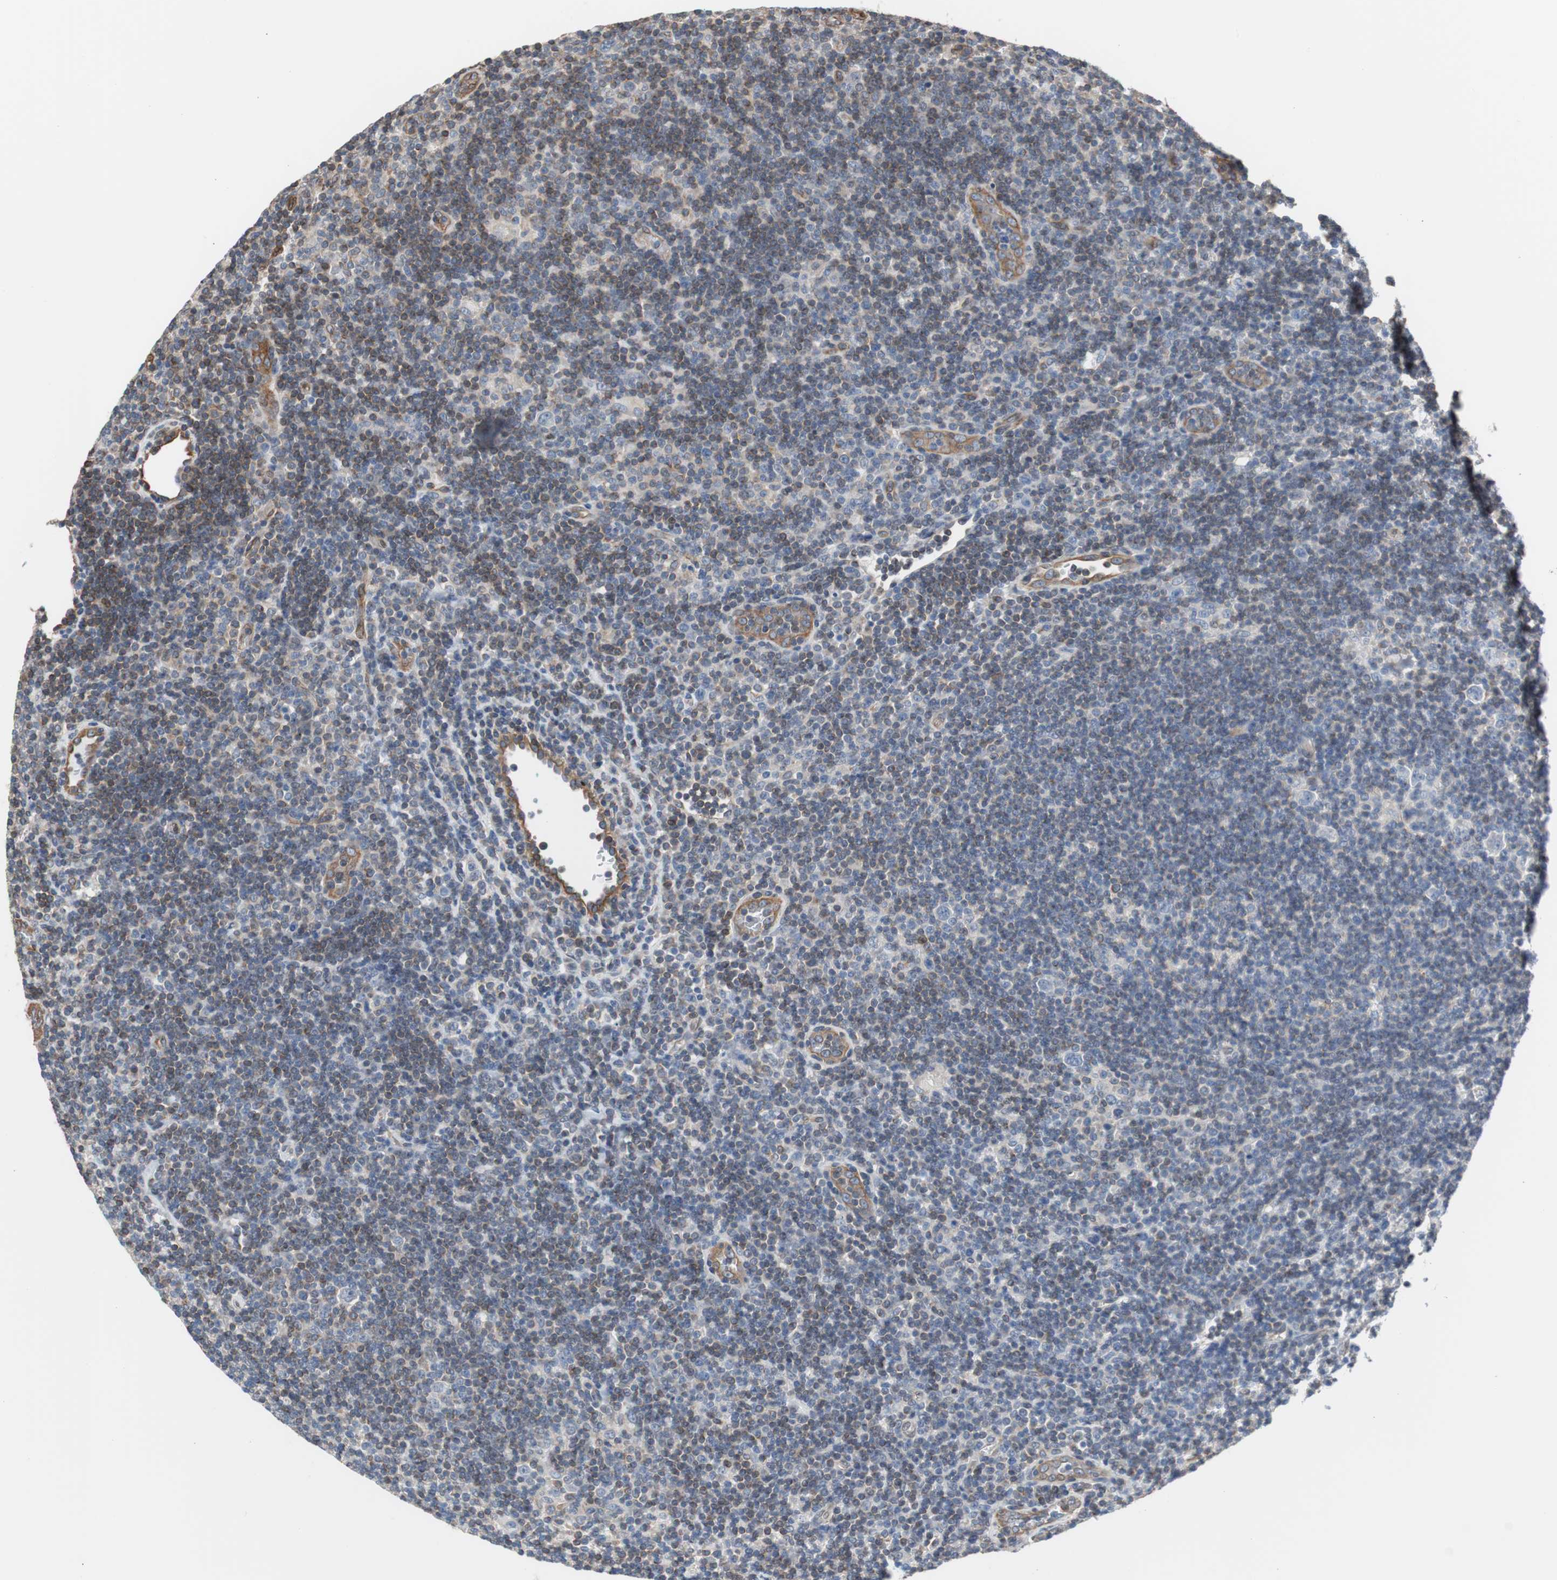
{"staining": {"intensity": "weak", "quantity": "25%-75%", "location": "cytoplasmic/membranous"}, "tissue": "lymphoma", "cell_type": "Tumor cells", "image_type": "cancer", "snomed": [{"axis": "morphology", "description": "Hodgkin's disease, NOS"}, {"axis": "topography", "description": "Lymph node"}], "caption": "Tumor cells display low levels of weak cytoplasmic/membranous staining in approximately 25%-75% of cells in human lymphoma.", "gene": "KIF3B", "patient": {"sex": "female", "age": 57}}